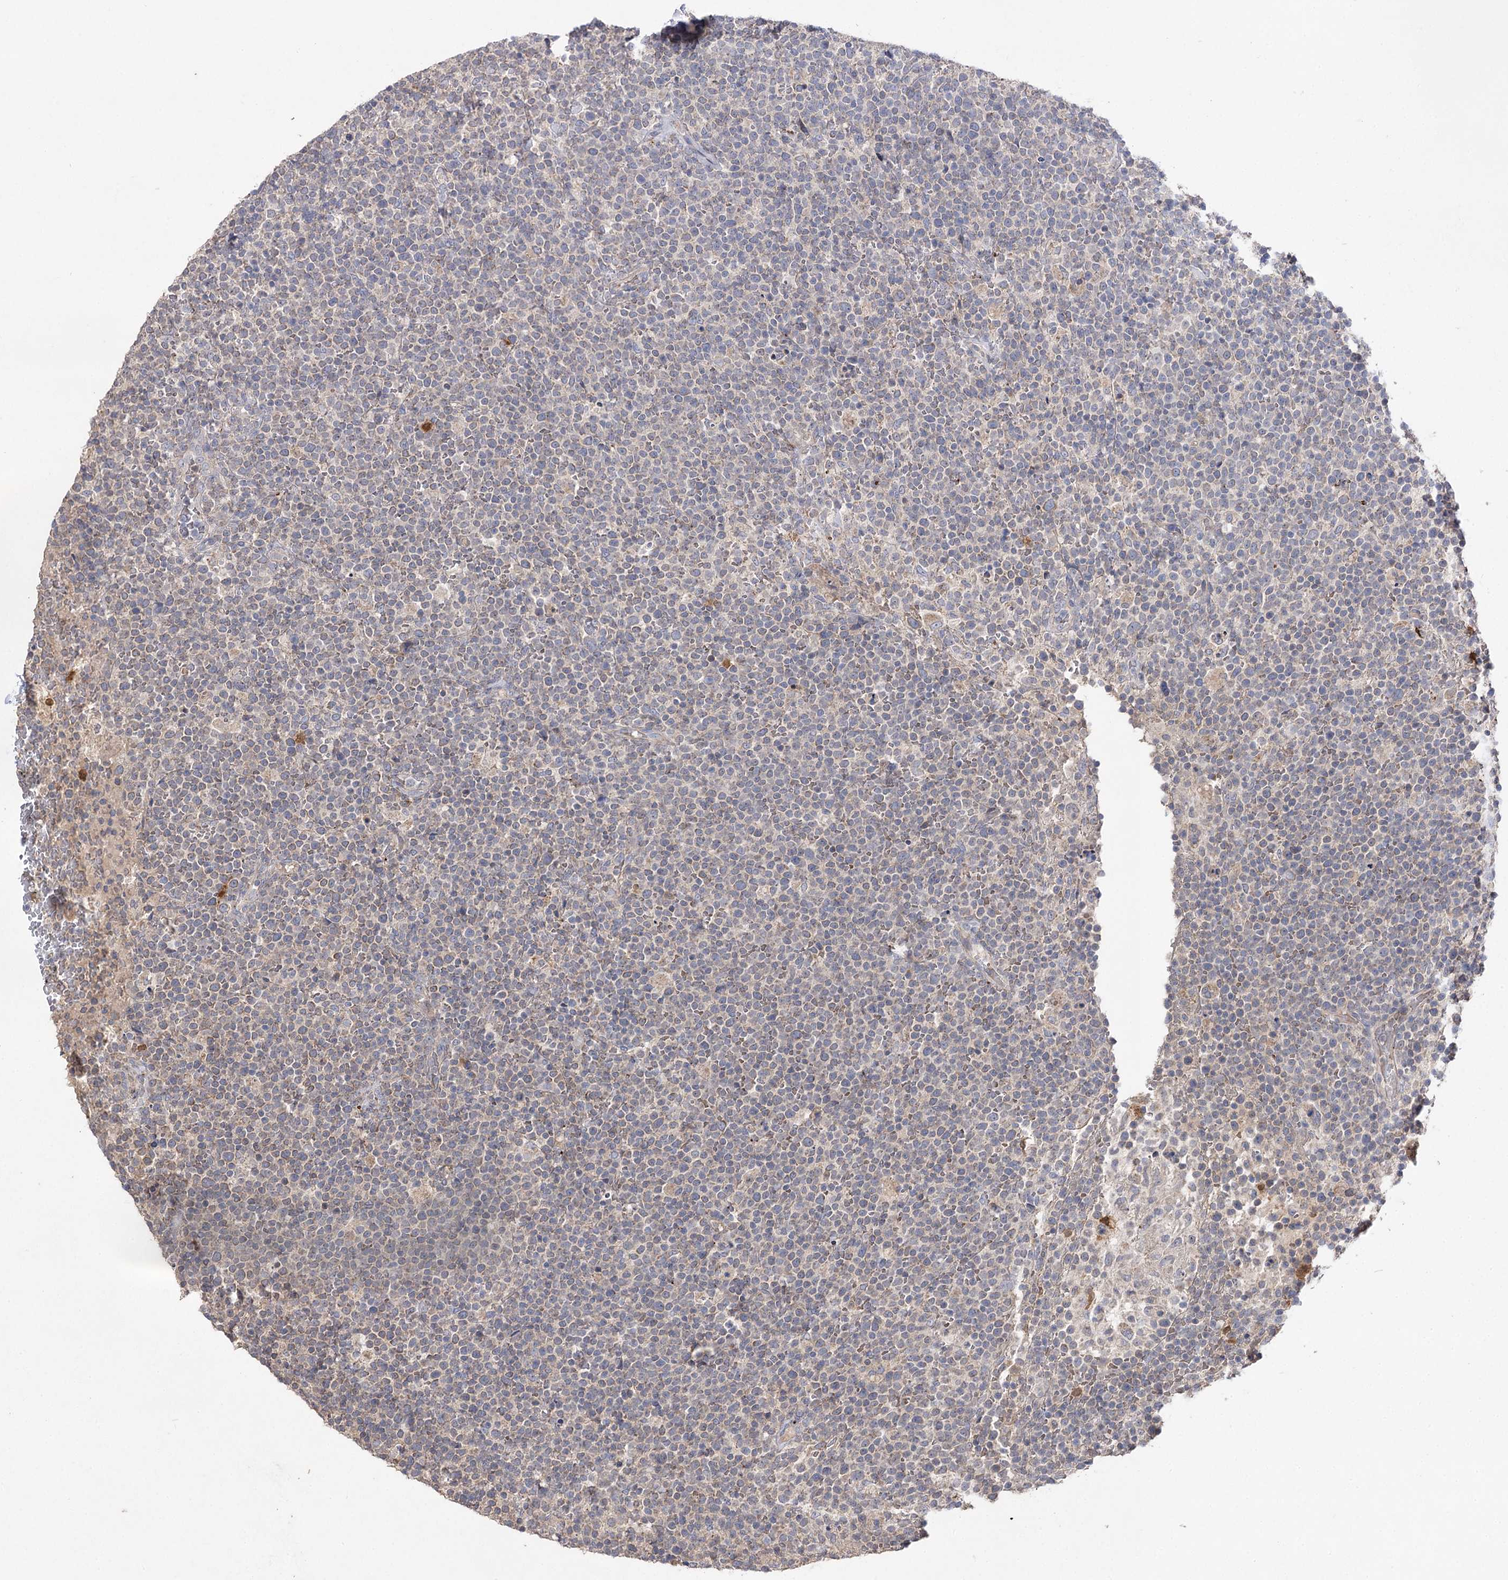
{"staining": {"intensity": "negative", "quantity": "none", "location": "none"}, "tissue": "lymphoma", "cell_type": "Tumor cells", "image_type": "cancer", "snomed": [{"axis": "morphology", "description": "Malignant lymphoma, non-Hodgkin's type, High grade"}, {"axis": "topography", "description": "Lymph node"}], "caption": "The photomicrograph reveals no significant positivity in tumor cells of lymphoma.", "gene": "AURKC", "patient": {"sex": "male", "age": 61}}